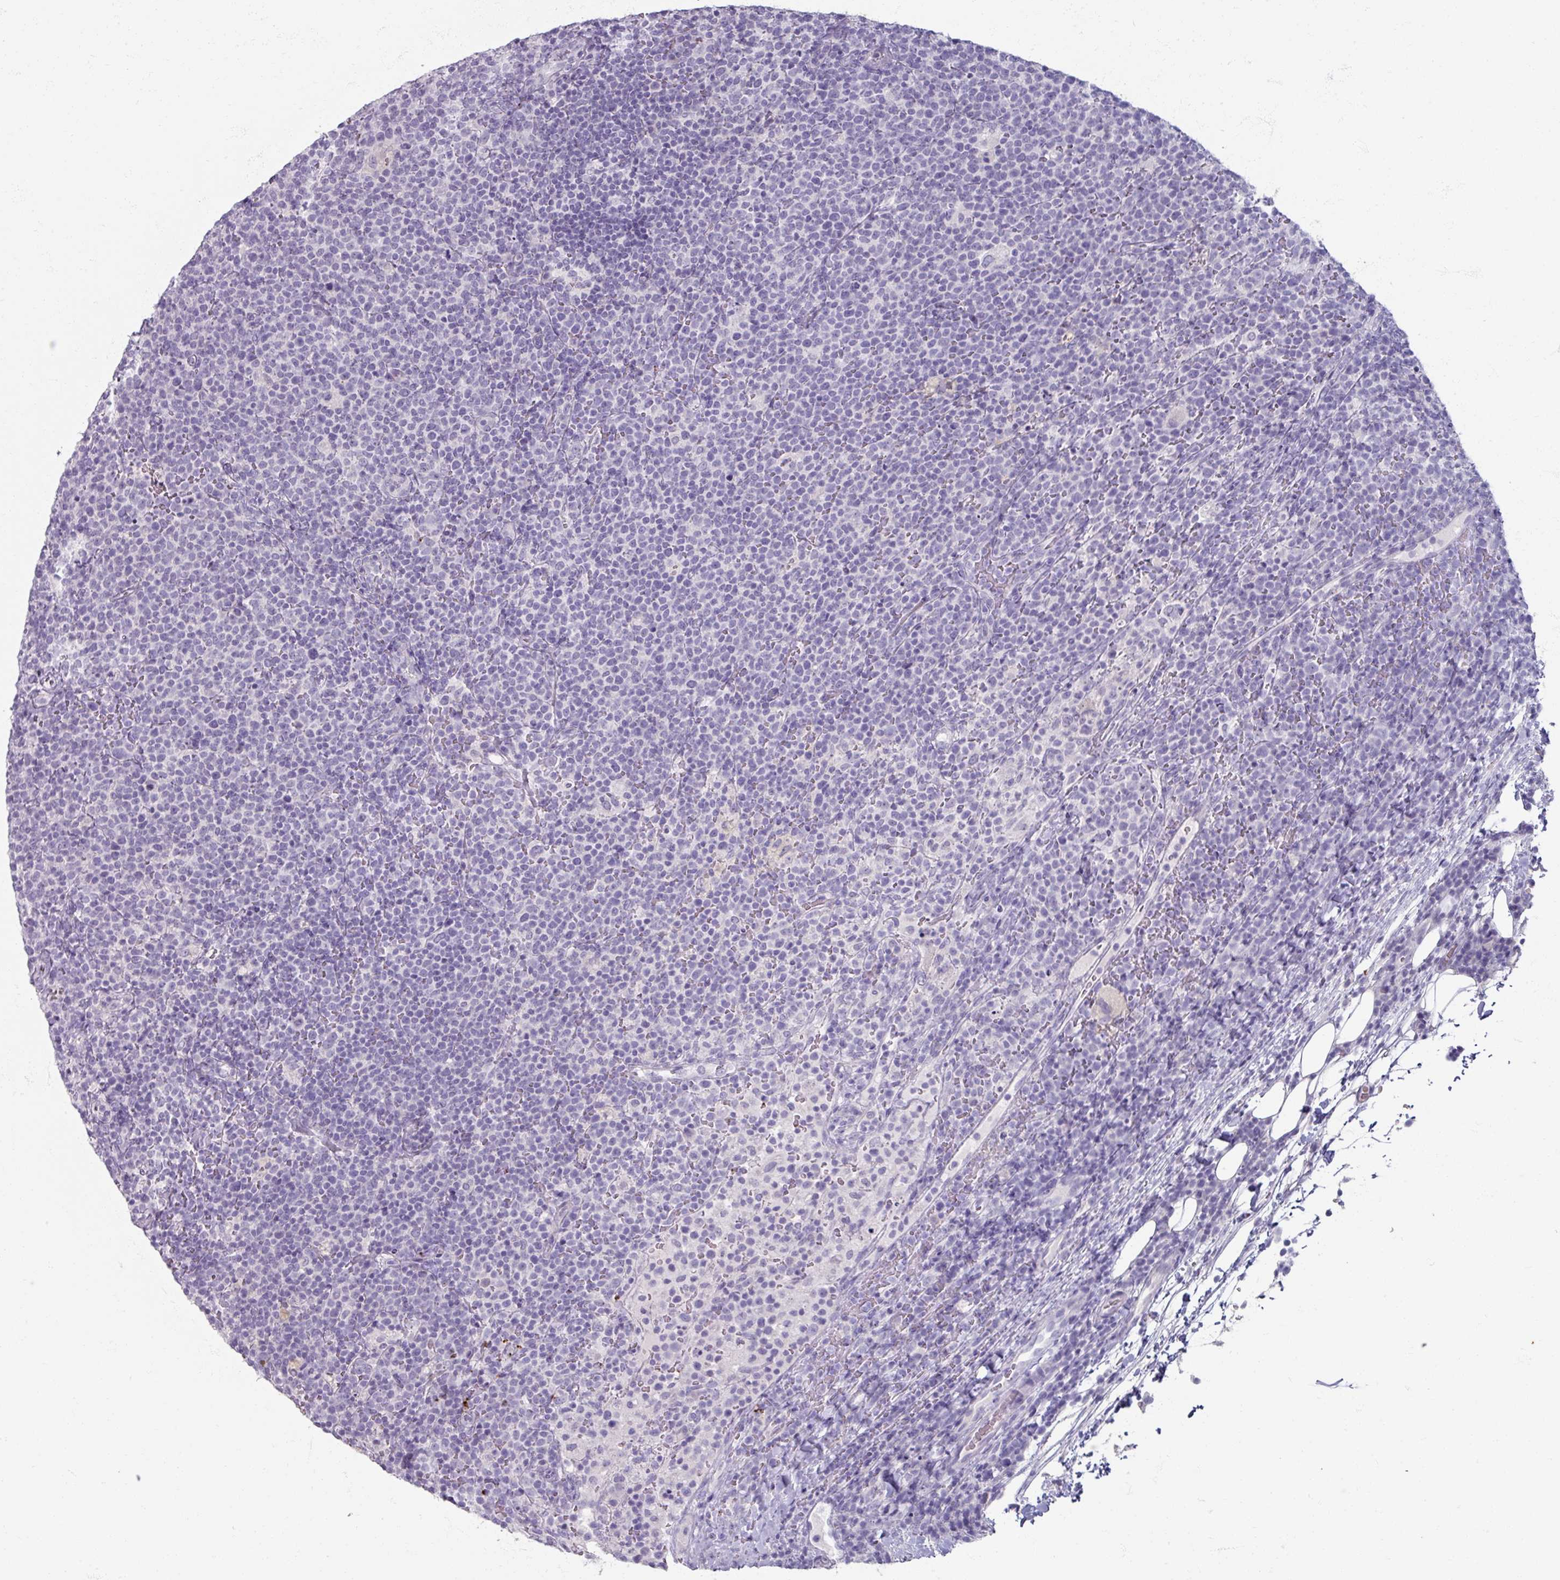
{"staining": {"intensity": "negative", "quantity": "none", "location": "none"}, "tissue": "lymphoma", "cell_type": "Tumor cells", "image_type": "cancer", "snomed": [{"axis": "morphology", "description": "Malignant lymphoma, non-Hodgkin's type, High grade"}, {"axis": "topography", "description": "Lymph node"}], "caption": "Immunohistochemical staining of human lymphoma exhibits no significant expression in tumor cells.", "gene": "TG", "patient": {"sex": "male", "age": 61}}